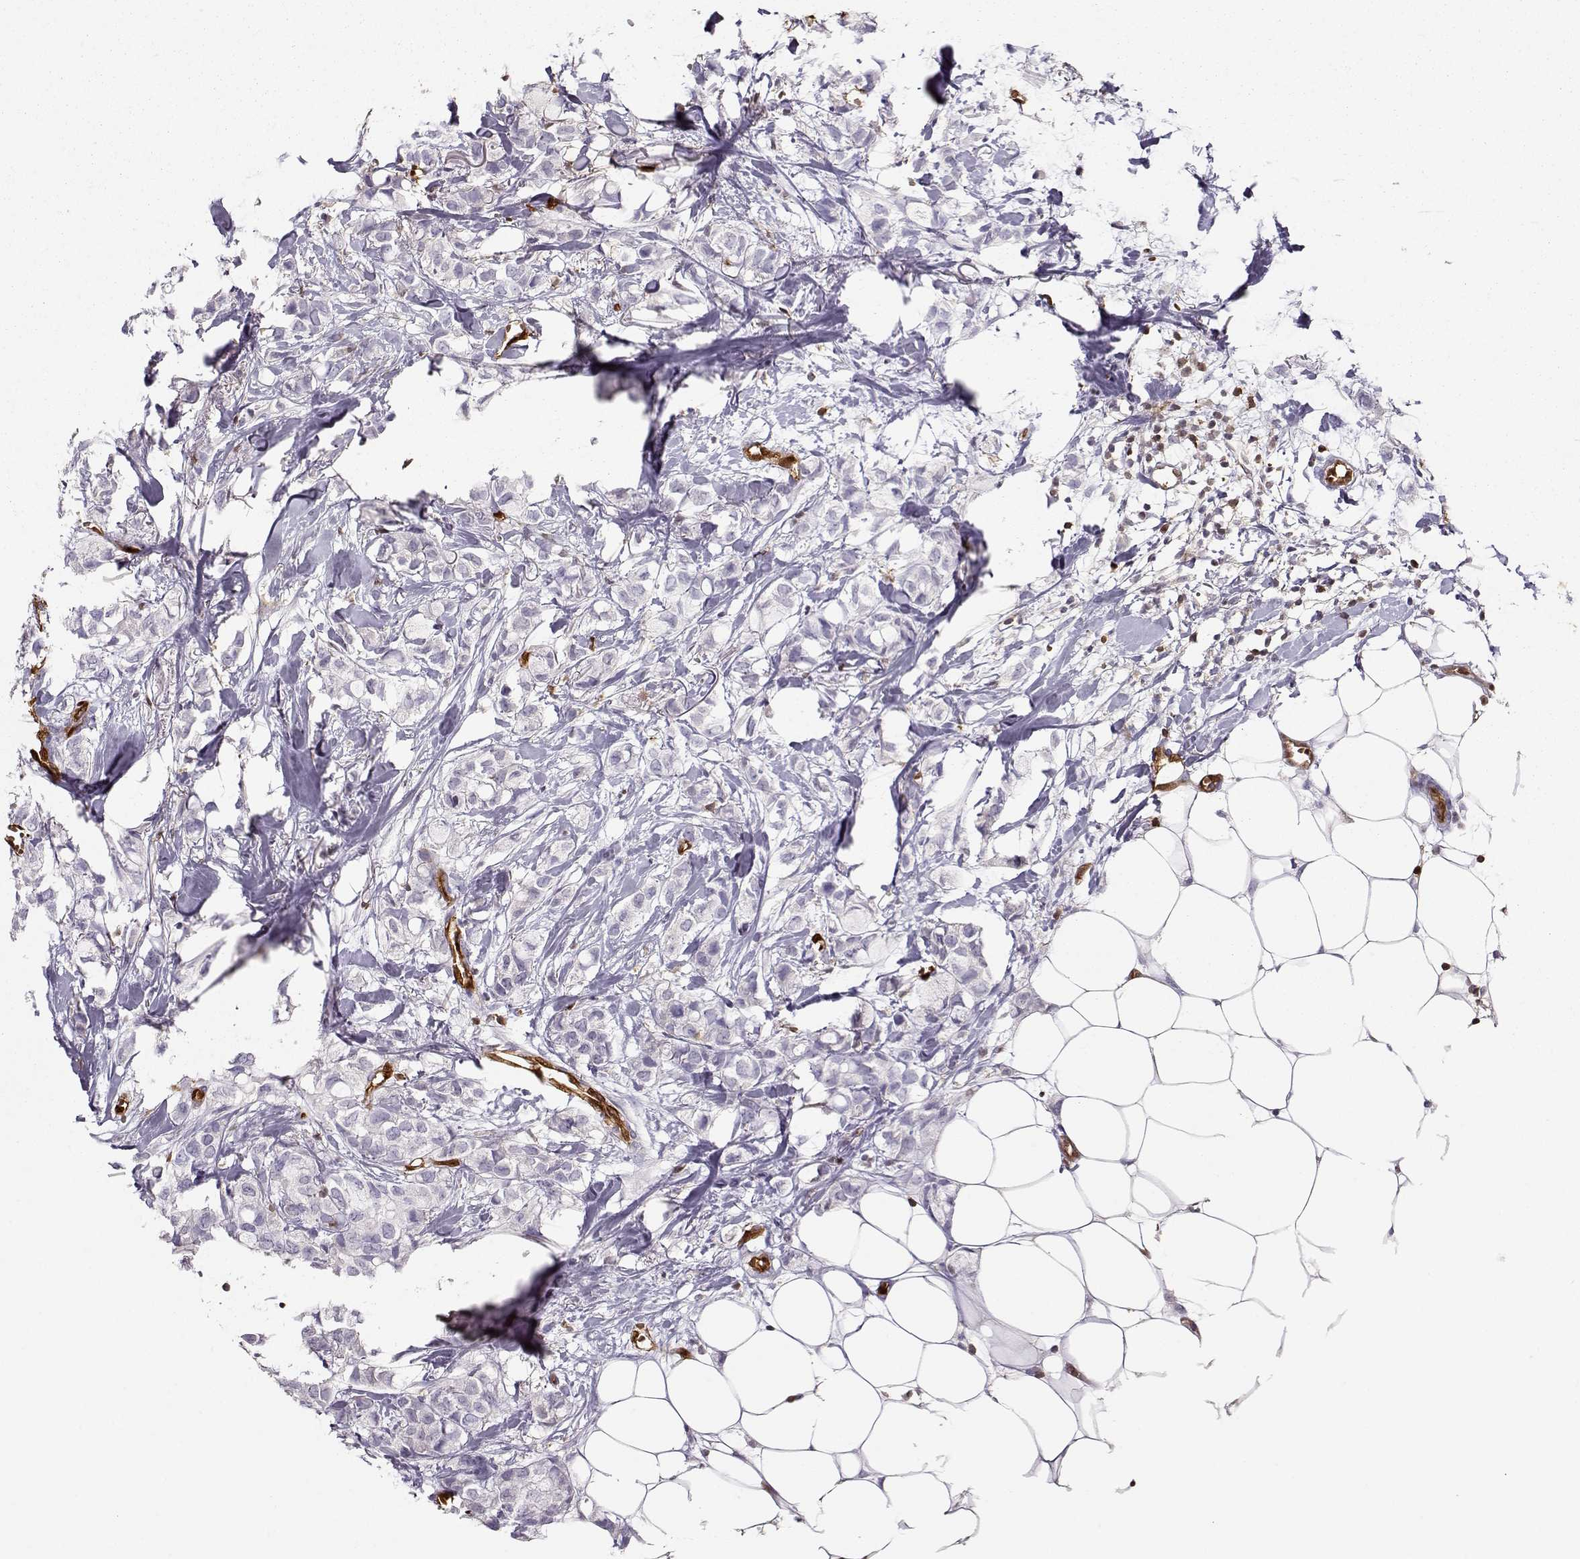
{"staining": {"intensity": "negative", "quantity": "none", "location": "none"}, "tissue": "breast cancer", "cell_type": "Tumor cells", "image_type": "cancer", "snomed": [{"axis": "morphology", "description": "Duct carcinoma"}, {"axis": "topography", "description": "Breast"}], "caption": "A histopathology image of breast cancer stained for a protein demonstrates no brown staining in tumor cells.", "gene": "PNP", "patient": {"sex": "female", "age": 85}}